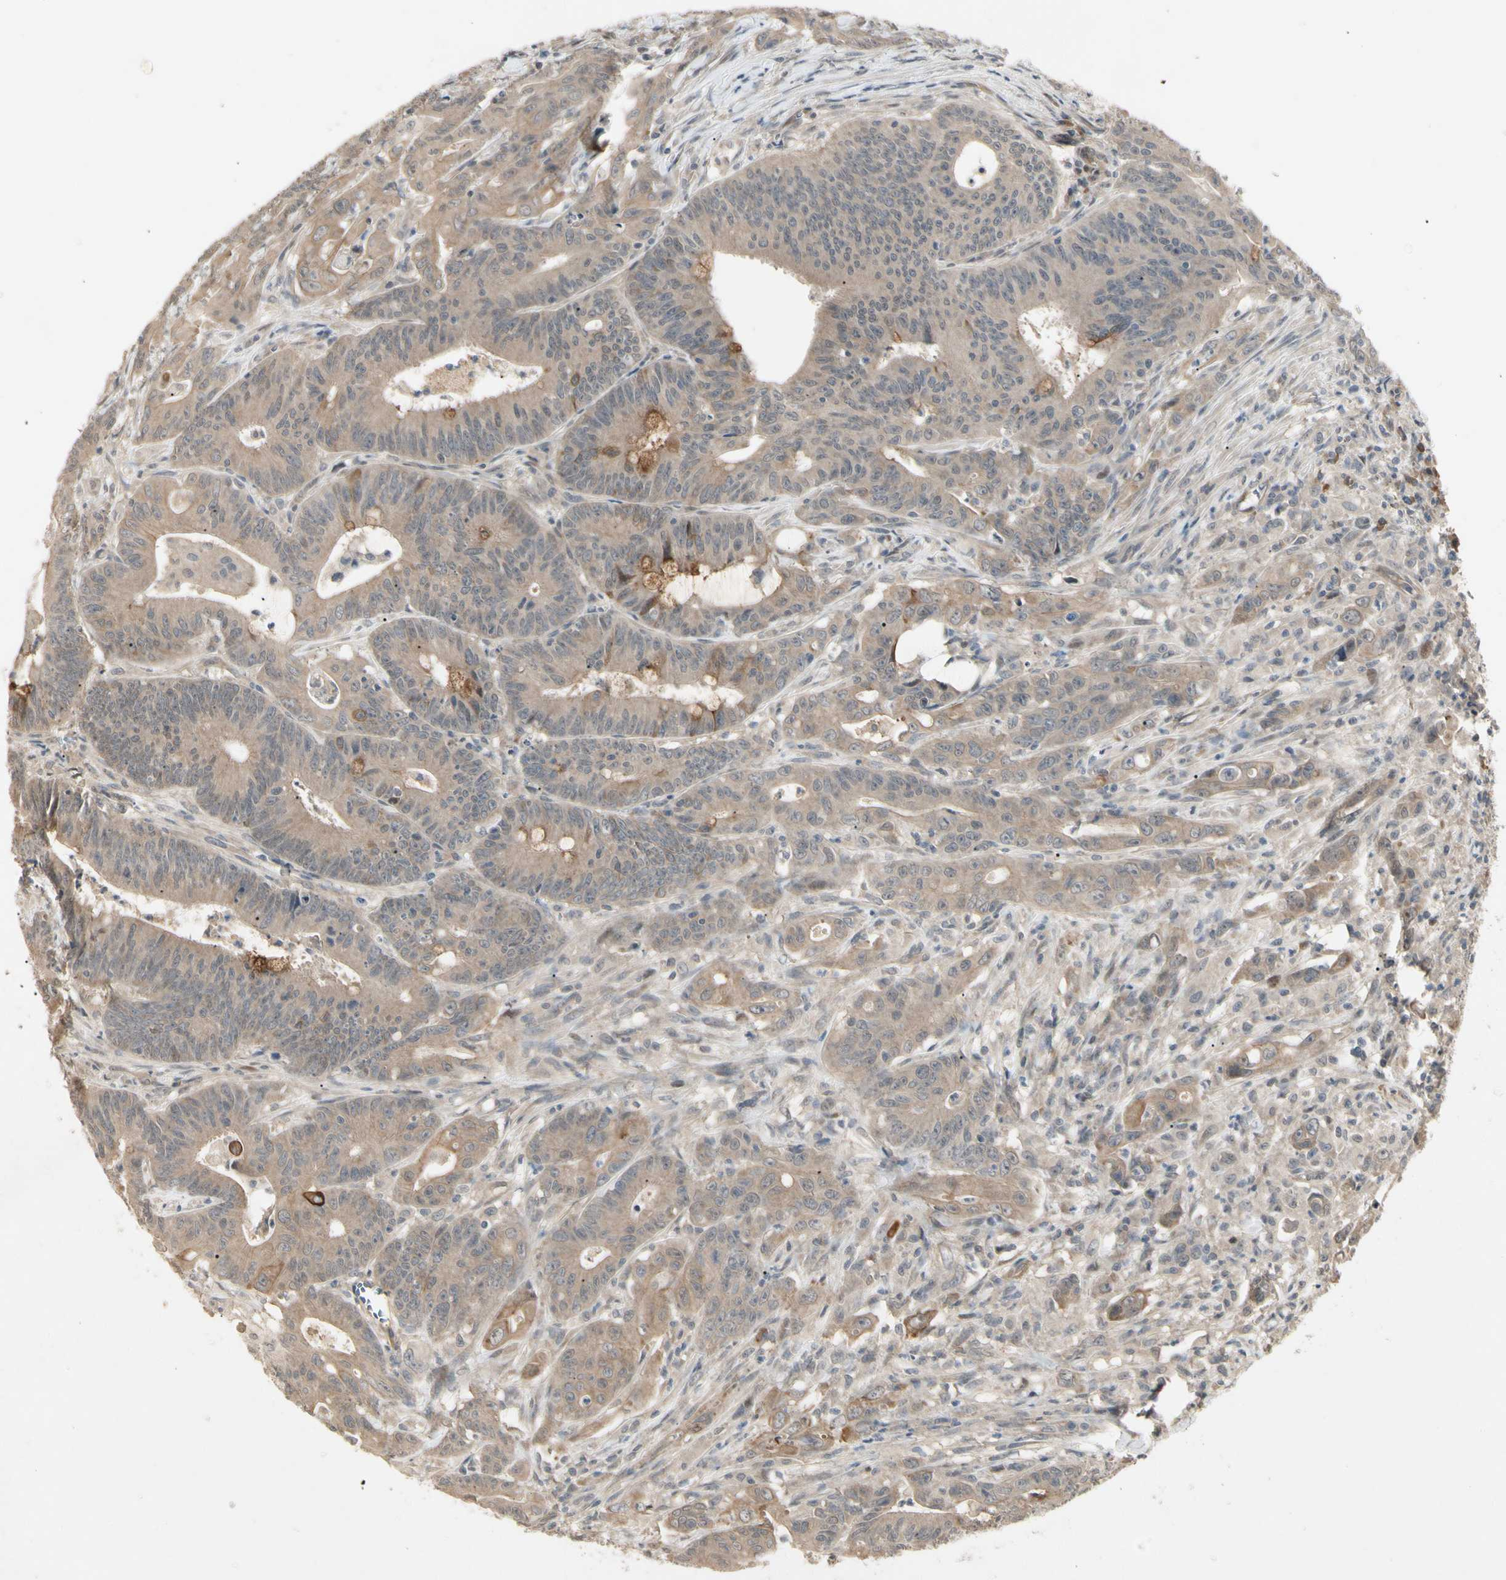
{"staining": {"intensity": "weak", "quantity": ">75%", "location": "cytoplasmic/membranous"}, "tissue": "colorectal cancer", "cell_type": "Tumor cells", "image_type": "cancer", "snomed": [{"axis": "morphology", "description": "Adenocarcinoma, NOS"}, {"axis": "topography", "description": "Colon"}], "caption": "Immunohistochemical staining of human colorectal cancer (adenocarcinoma) shows low levels of weak cytoplasmic/membranous staining in approximately >75% of tumor cells.", "gene": "ATG4C", "patient": {"sex": "male", "age": 45}}